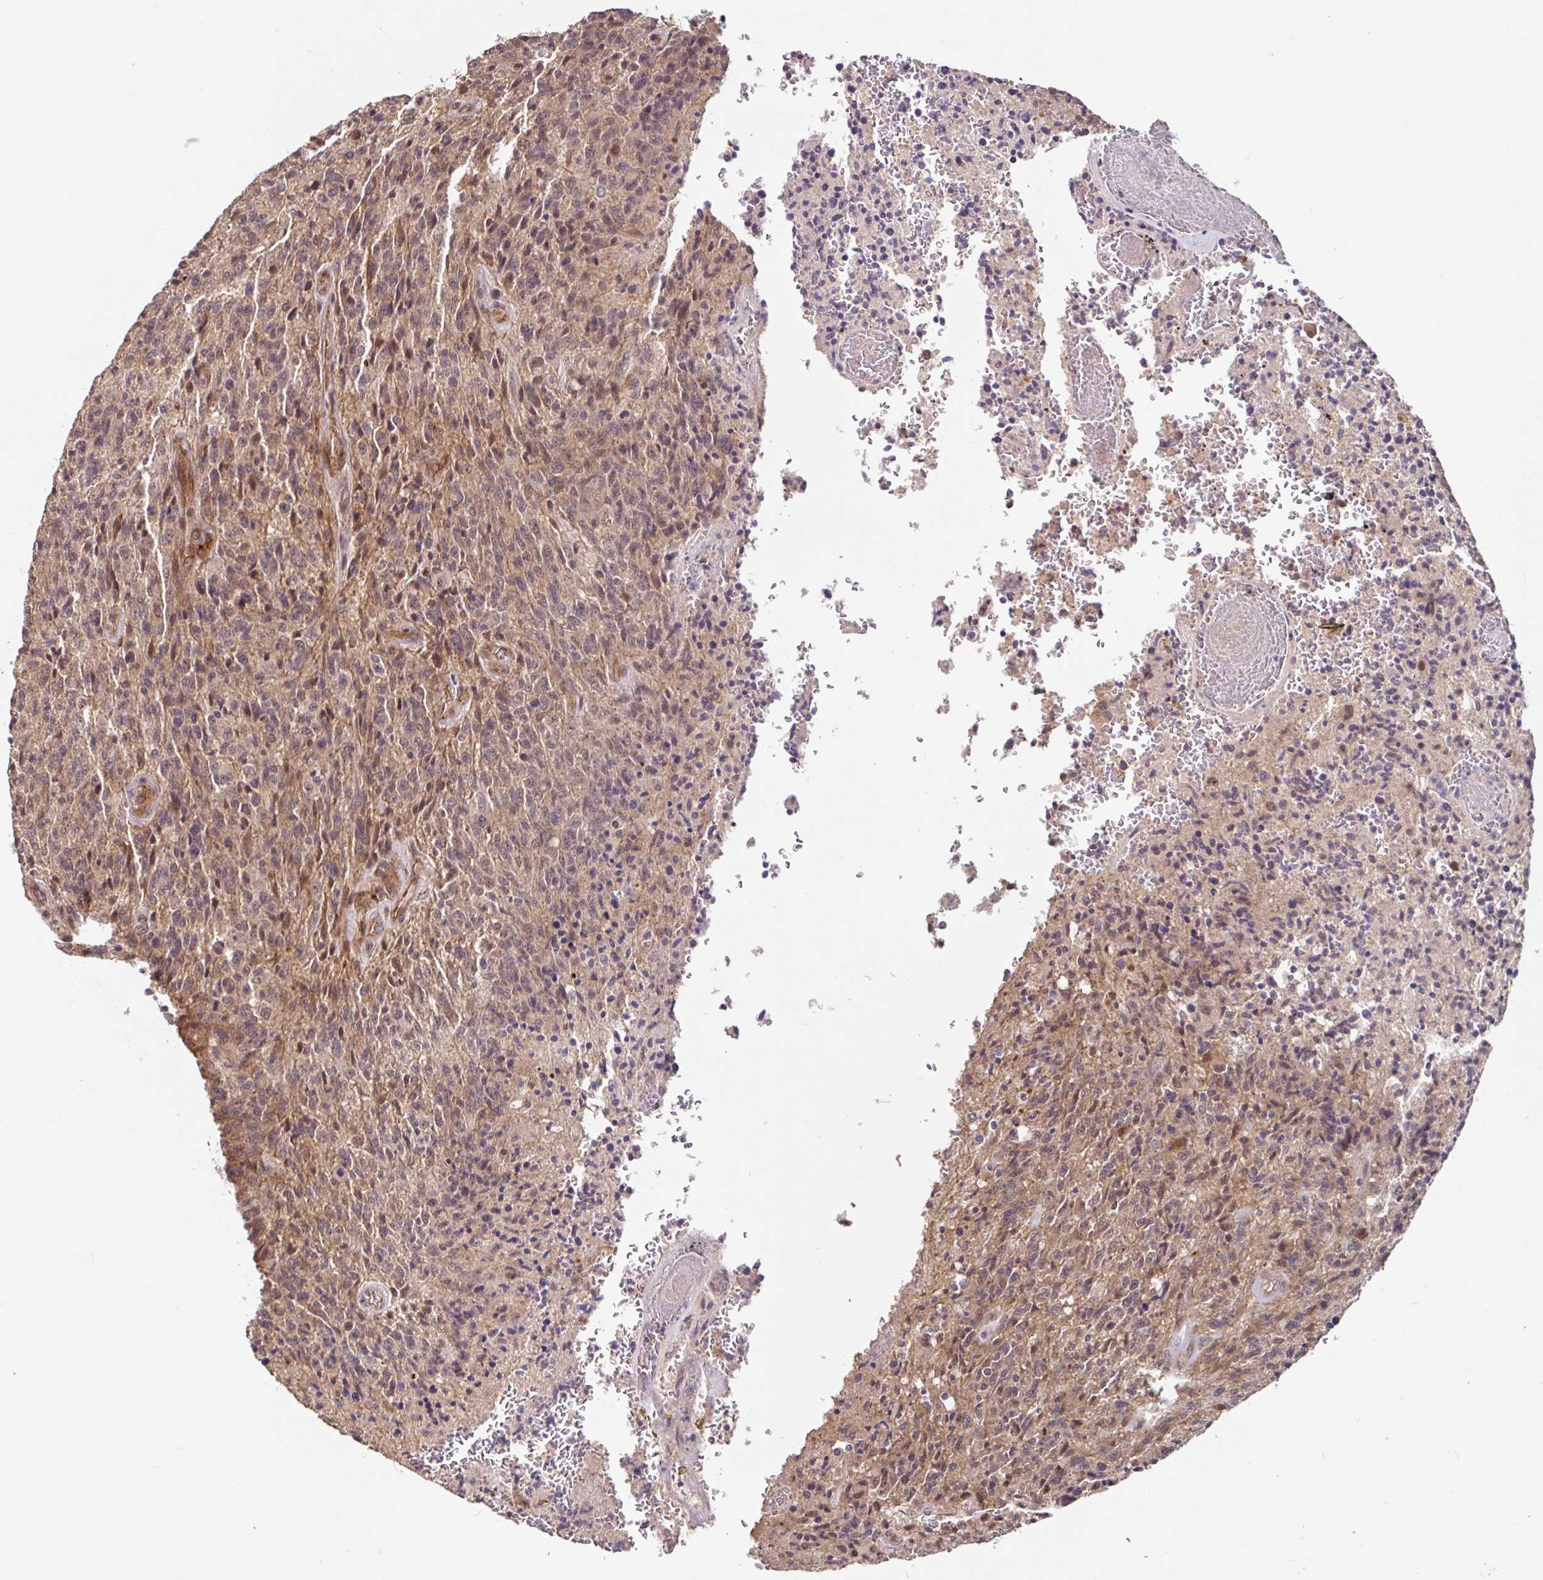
{"staining": {"intensity": "weak", "quantity": ">75%", "location": "cytoplasmic/membranous,nuclear"}, "tissue": "glioma", "cell_type": "Tumor cells", "image_type": "cancer", "snomed": [{"axis": "morphology", "description": "Glioma, malignant, High grade"}, {"axis": "topography", "description": "Brain"}], "caption": "Immunohistochemical staining of malignant glioma (high-grade) exhibits low levels of weak cytoplasmic/membranous and nuclear protein staining in approximately >75% of tumor cells. Nuclei are stained in blue.", "gene": "STYXL1", "patient": {"sex": "male", "age": 36}}